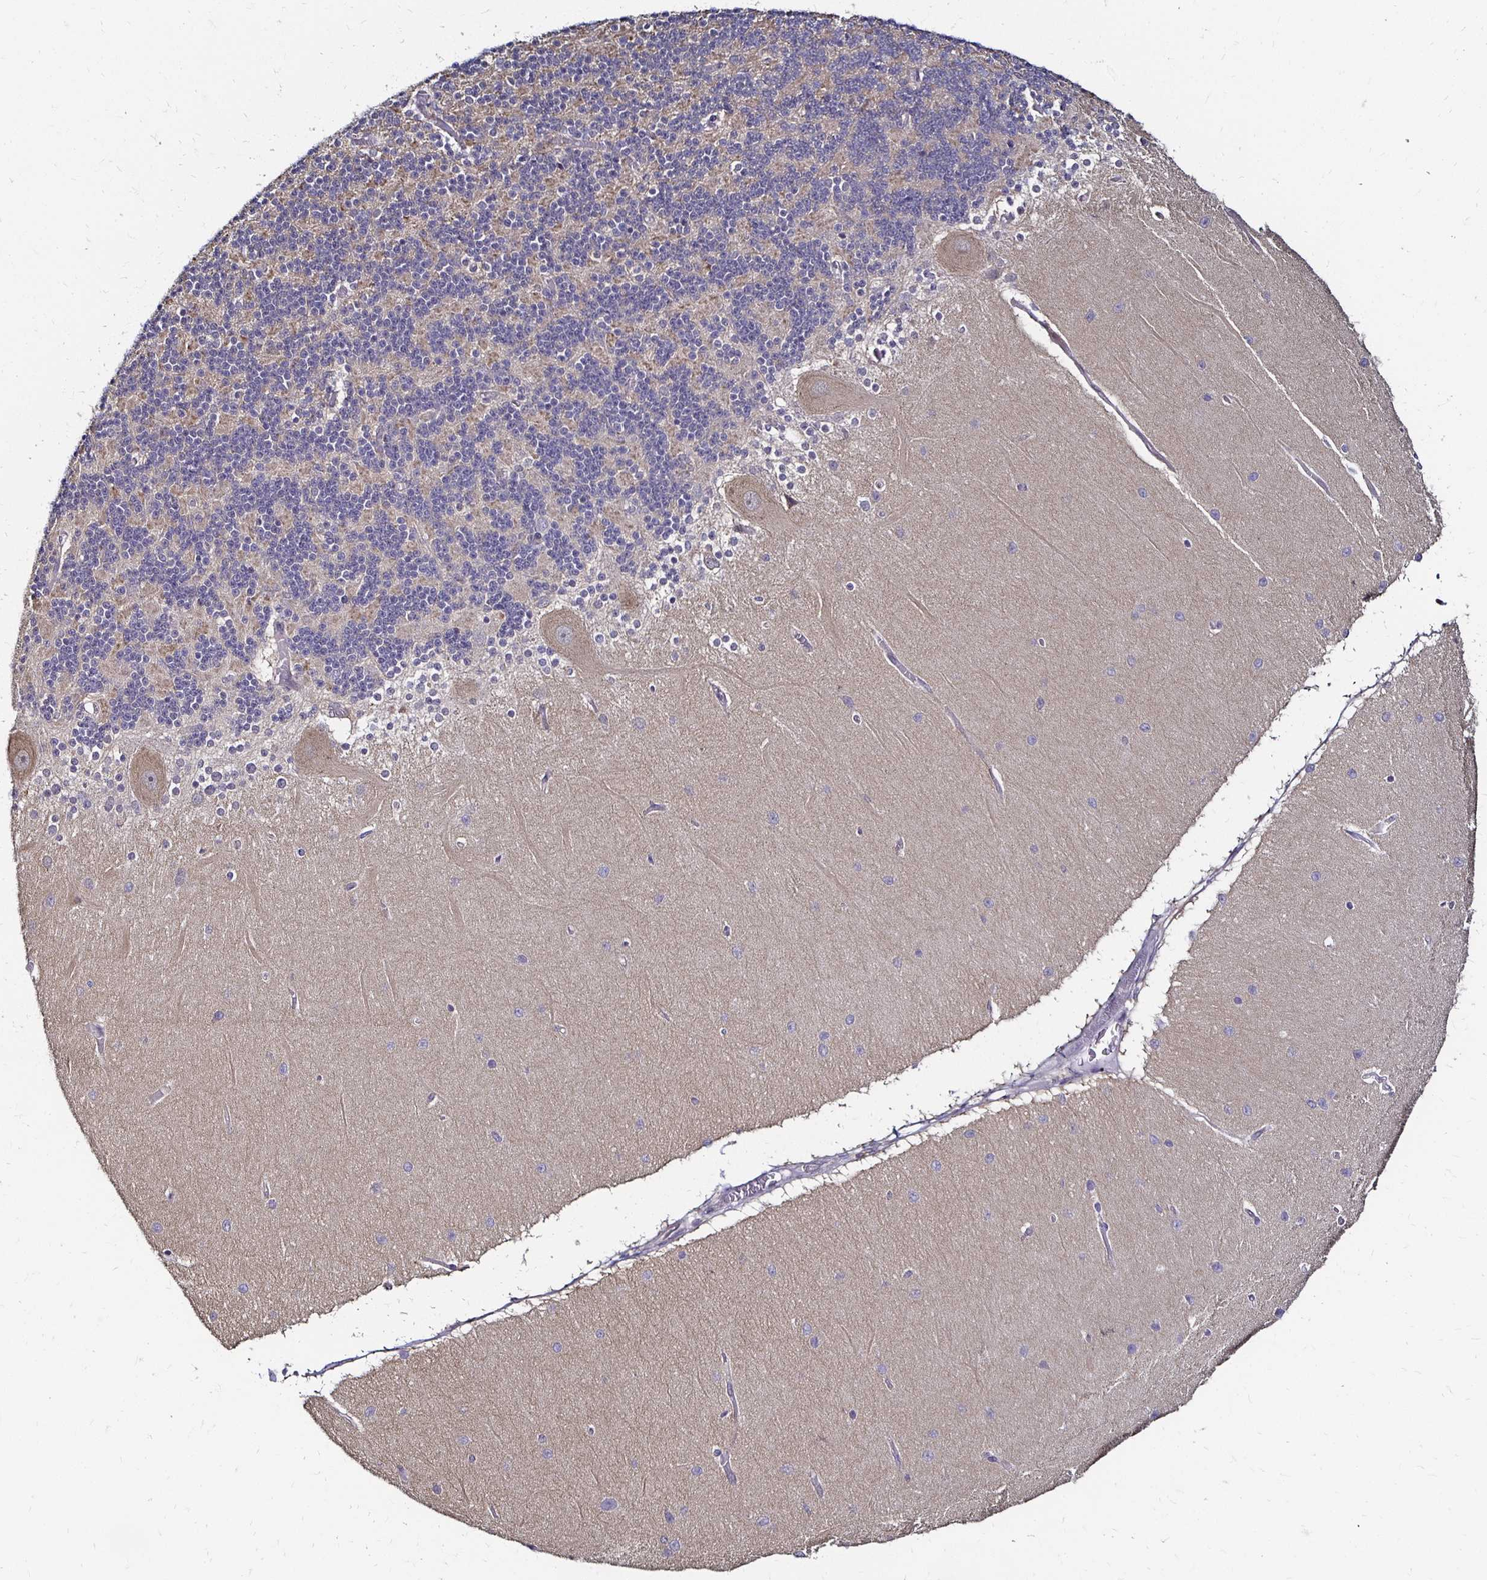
{"staining": {"intensity": "weak", "quantity": "<25%", "location": "cytoplasmic/membranous"}, "tissue": "cerebellum", "cell_type": "Cells in granular layer", "image_type": "normal", "snomed": [{"axis": "morphology", "description": "Normal tissue, NOS"}, {"axis": "topography", "description": "Cerebellum"}], "caption": "Immunohistochemistry (IHC) of normal cerebellum exhibits no expression in cells in granular layer.", "gene": "TXN", "patient": {"sex": "female", "age": 54}}